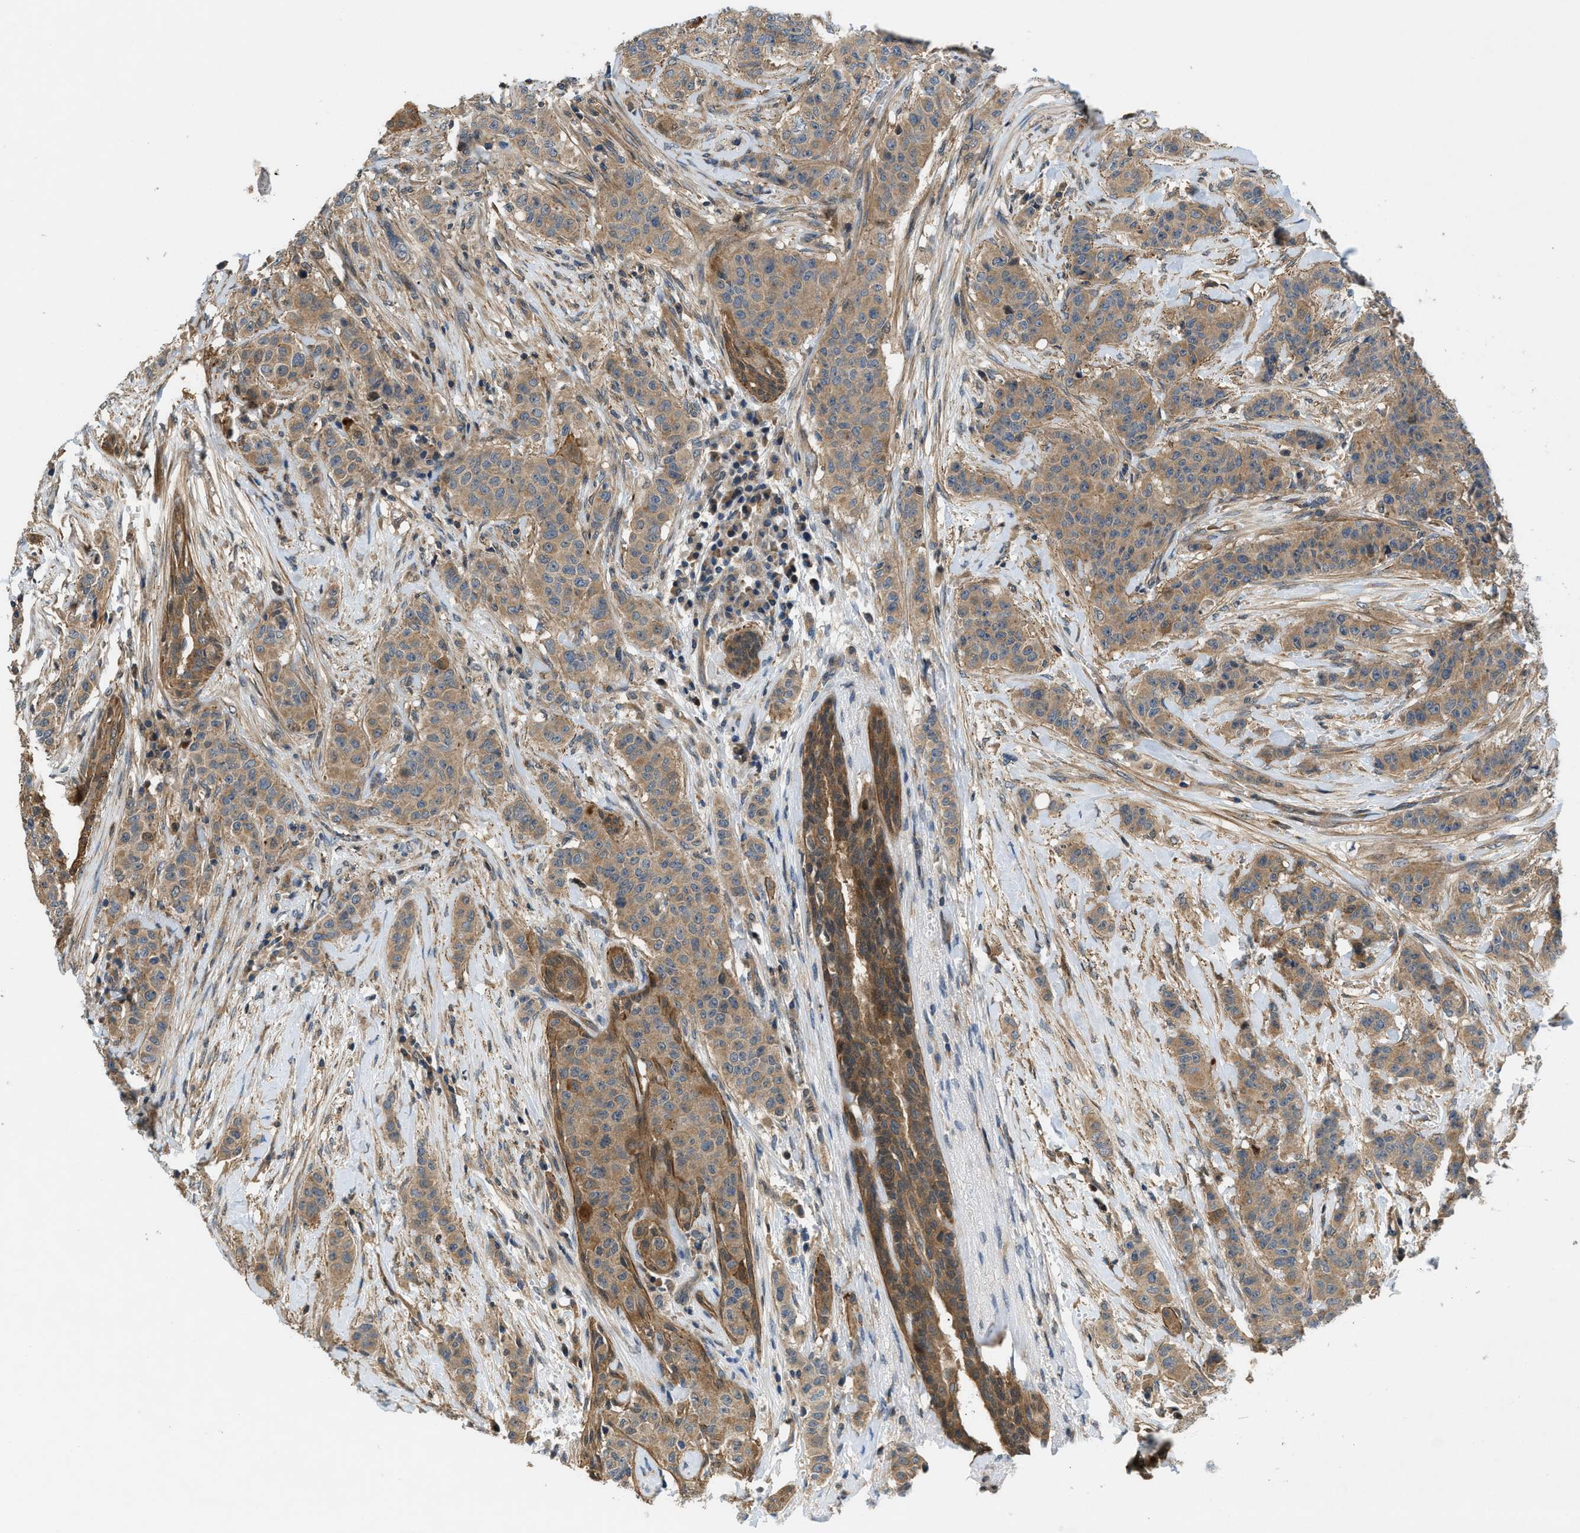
{"staining": {"intensity": "moderate", "quantity": ">75%", "location": "cytoplasmic/membranous"}, "tissue": "breast cancer", "cell_type": "Tumor cells", "image_type": "cancer", "snomed": [{"axis": "morphology", "description": "Normal tissue, NOS"}, {"axis": "morphology", "description": "Duct carcinoma"}, {"axis": "topography", "description": "Breast"}], "caption": "The micrograph exhibits immunohistochemical staining of breast infiltrating ductal carcinoma. There is moderate cytoplasmic/membranous positivity is present in about >75% of tumor cells. (Brightfield microscopy of DAB IHC at high magnification).", "gene": "GPR31", "patient": {"sex": "female", "age": 40}}